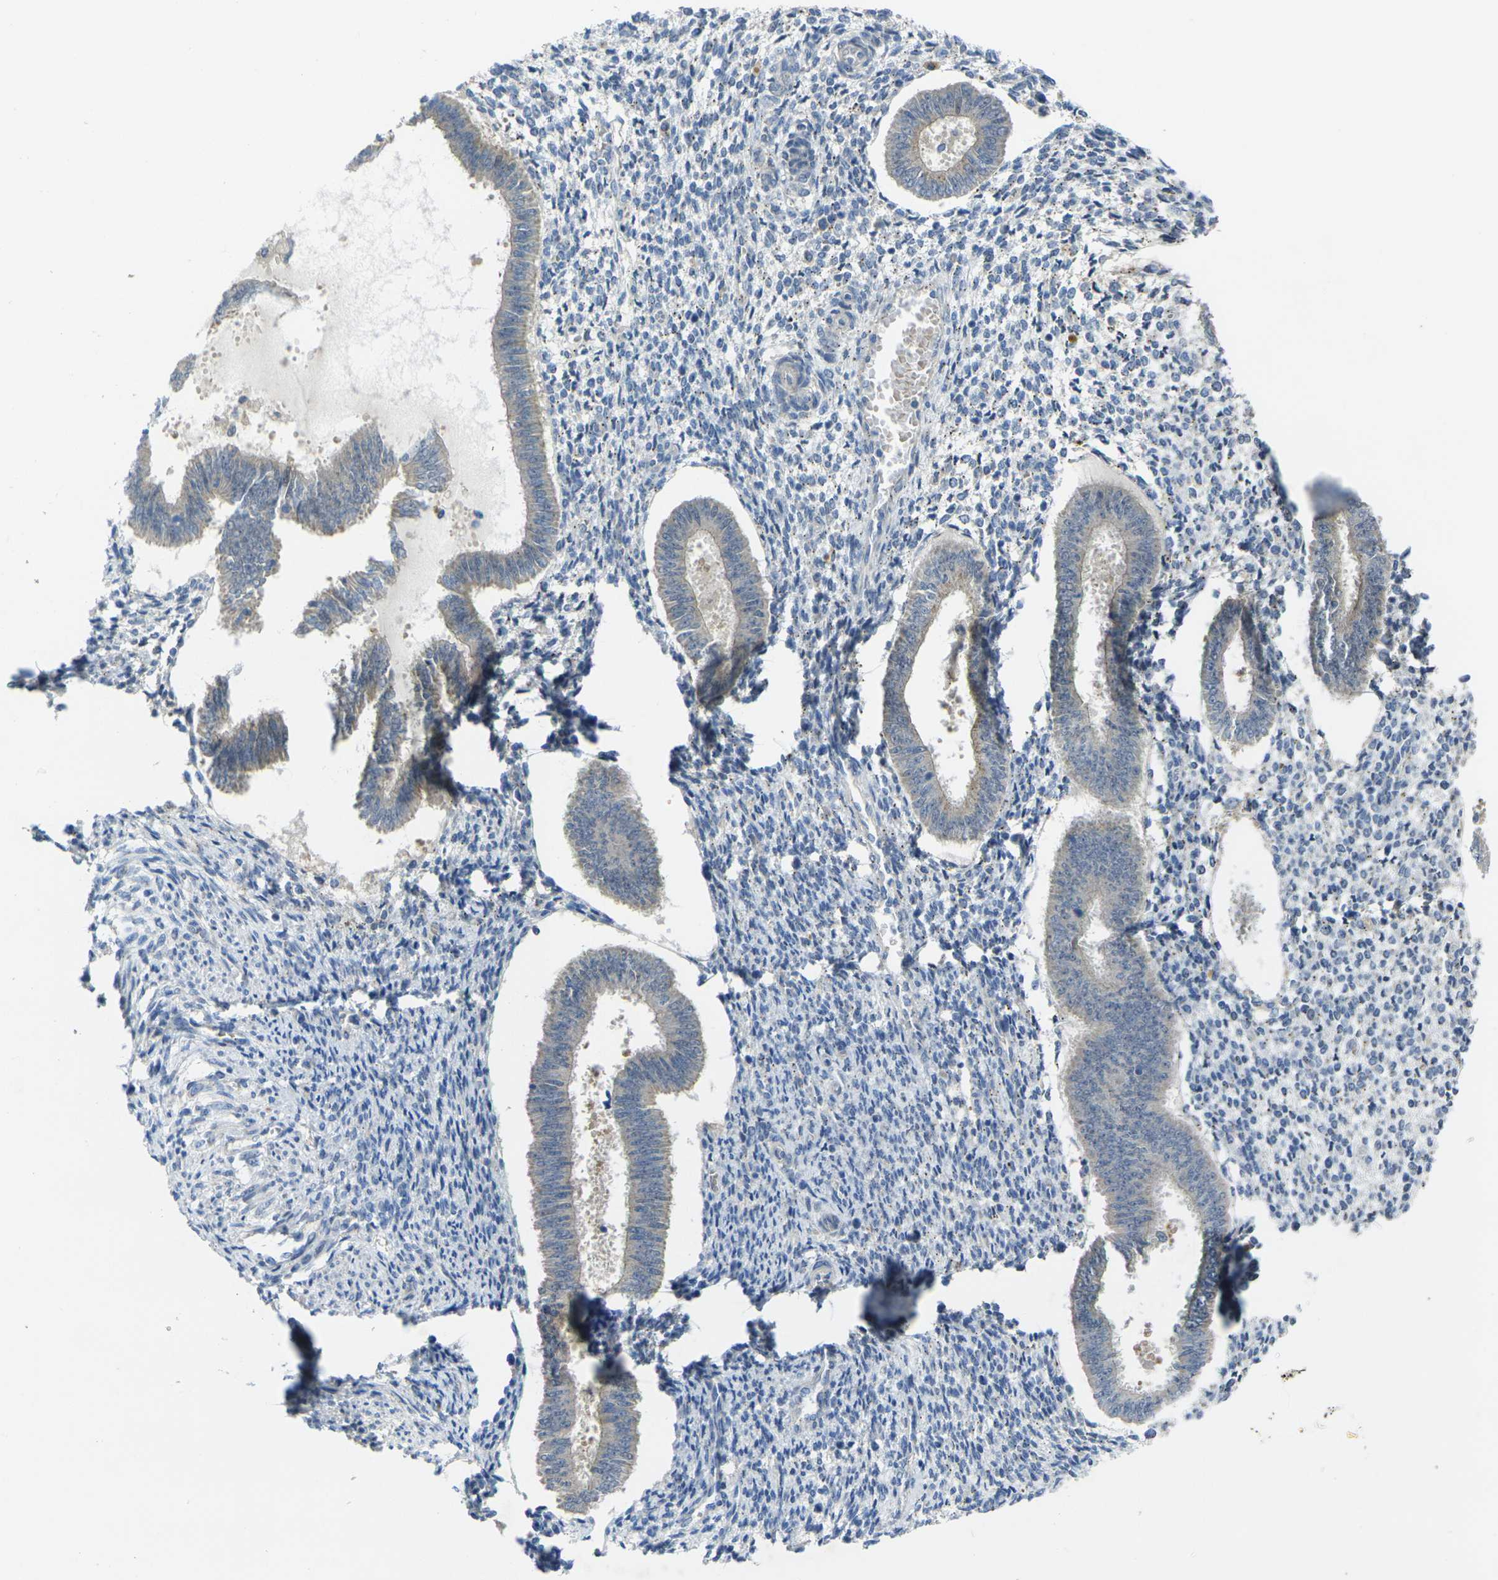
{"staining": {"intensity": "negative", "quantity": "none", "location": "none"}, "tissue": "endometrium", "cell_type": "Cells in endometrial stroma", "image_type": "normal", "snomed": [{"axis": "morphology", "description": "Normal tissue, NOS"}, {"axis": "topography", "description": "Endometrium"}], "caption": "DAB (3,3'-diaminobenzidine) immunohistochemical staining of benign human endometrium exhibits no significant staining in cells in endometrial stroma.", "gene": "GNA12", "patient": {"sex": "female", "age": 35}}